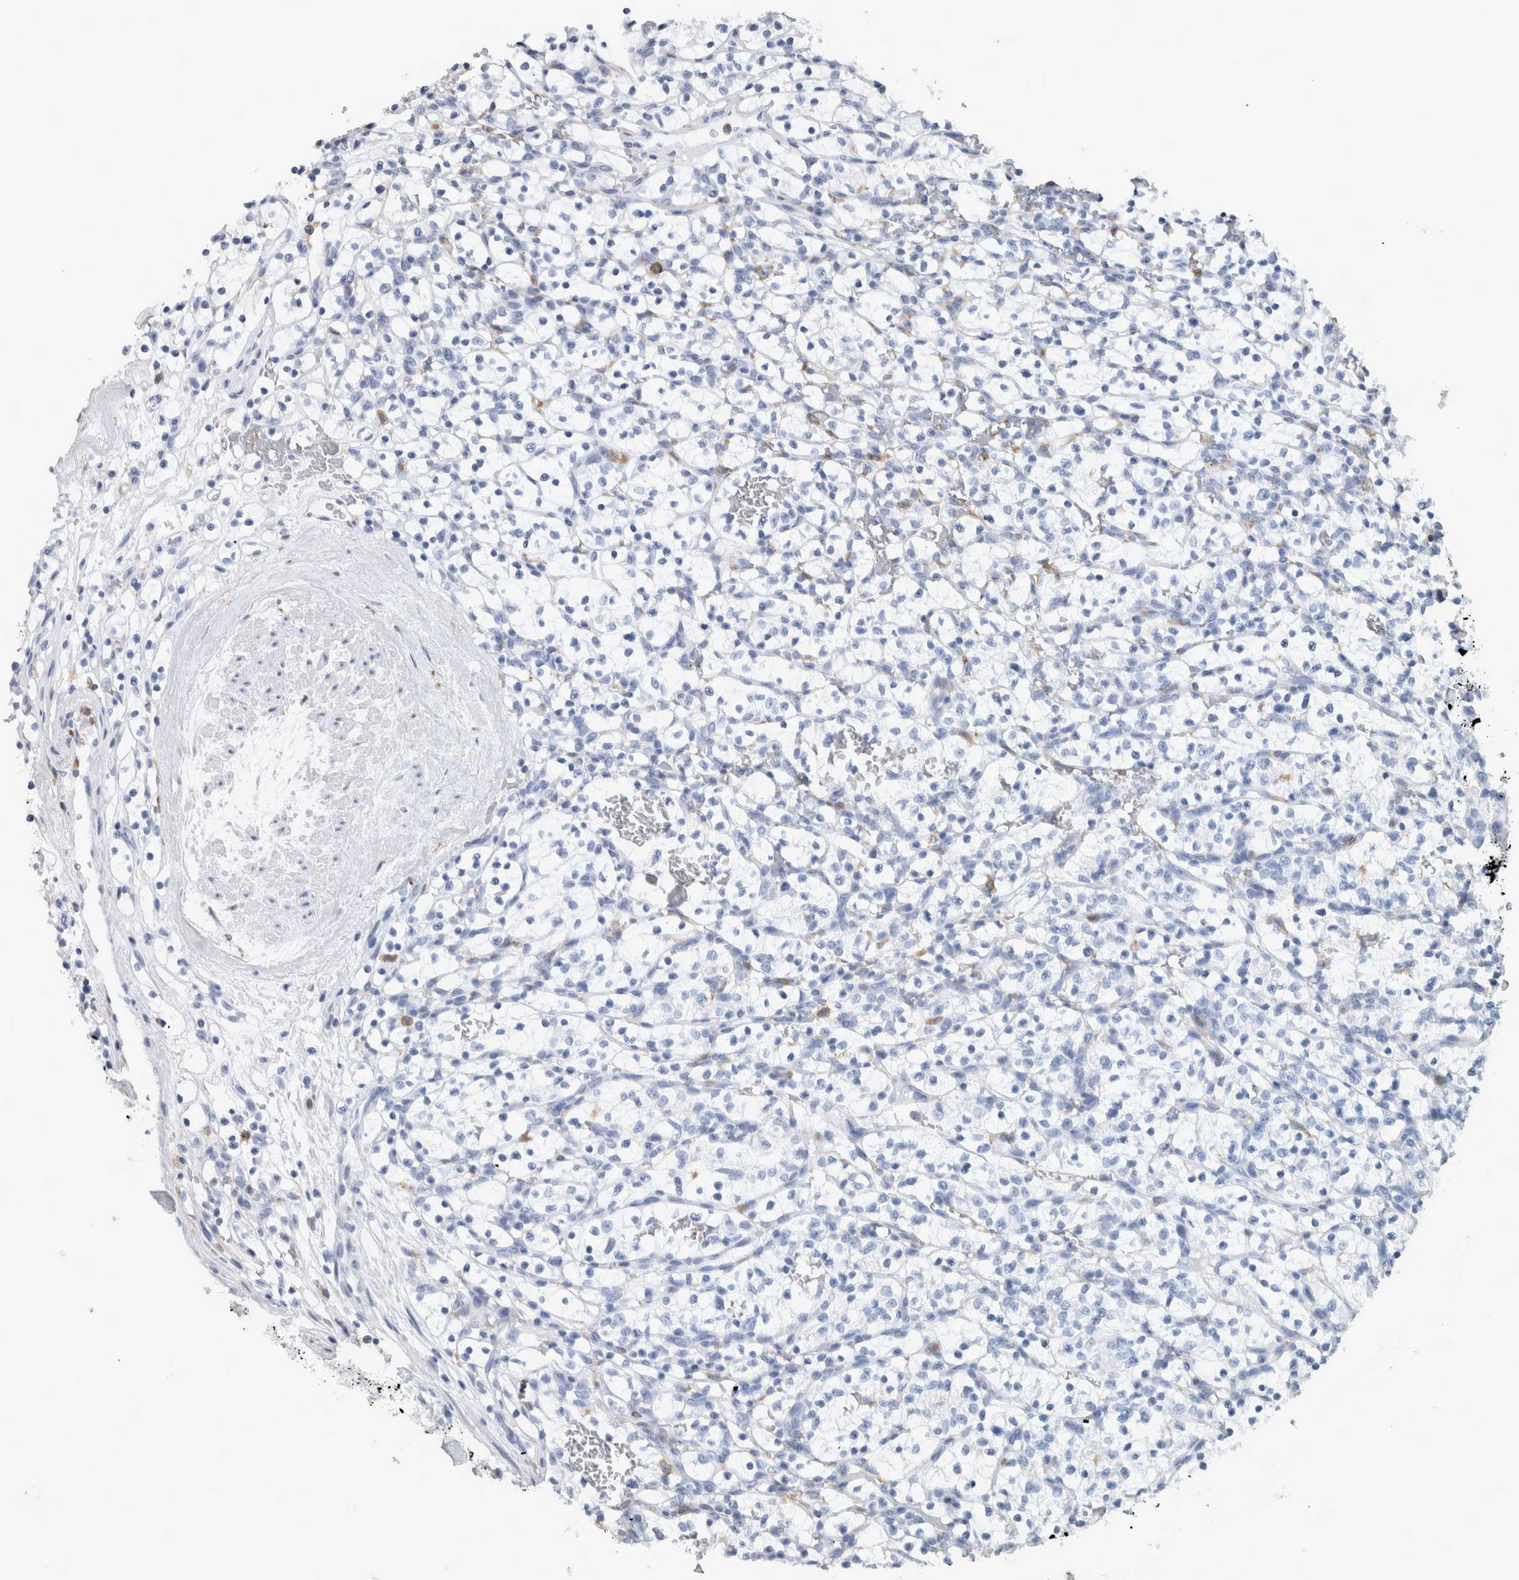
{"staining": {"intensity": "negative", "quantity": "none", "location": "none"}, "tissue": "renal cancer", "cell_type": "Tumor cells", "image_type": "cancer", "snomed": [{"axis": "morphology", "description": "Adenocarcinoma, NOS"}, {"axis": "topography", "description": "Kidney"}], "caption": "The IHC histopathology image has no significant positivity in tumor cells of renal cancer (adenocarcinoma) tissue.", "gene": "SKAP2", "patient": {"sex": "female", "age": 57}}